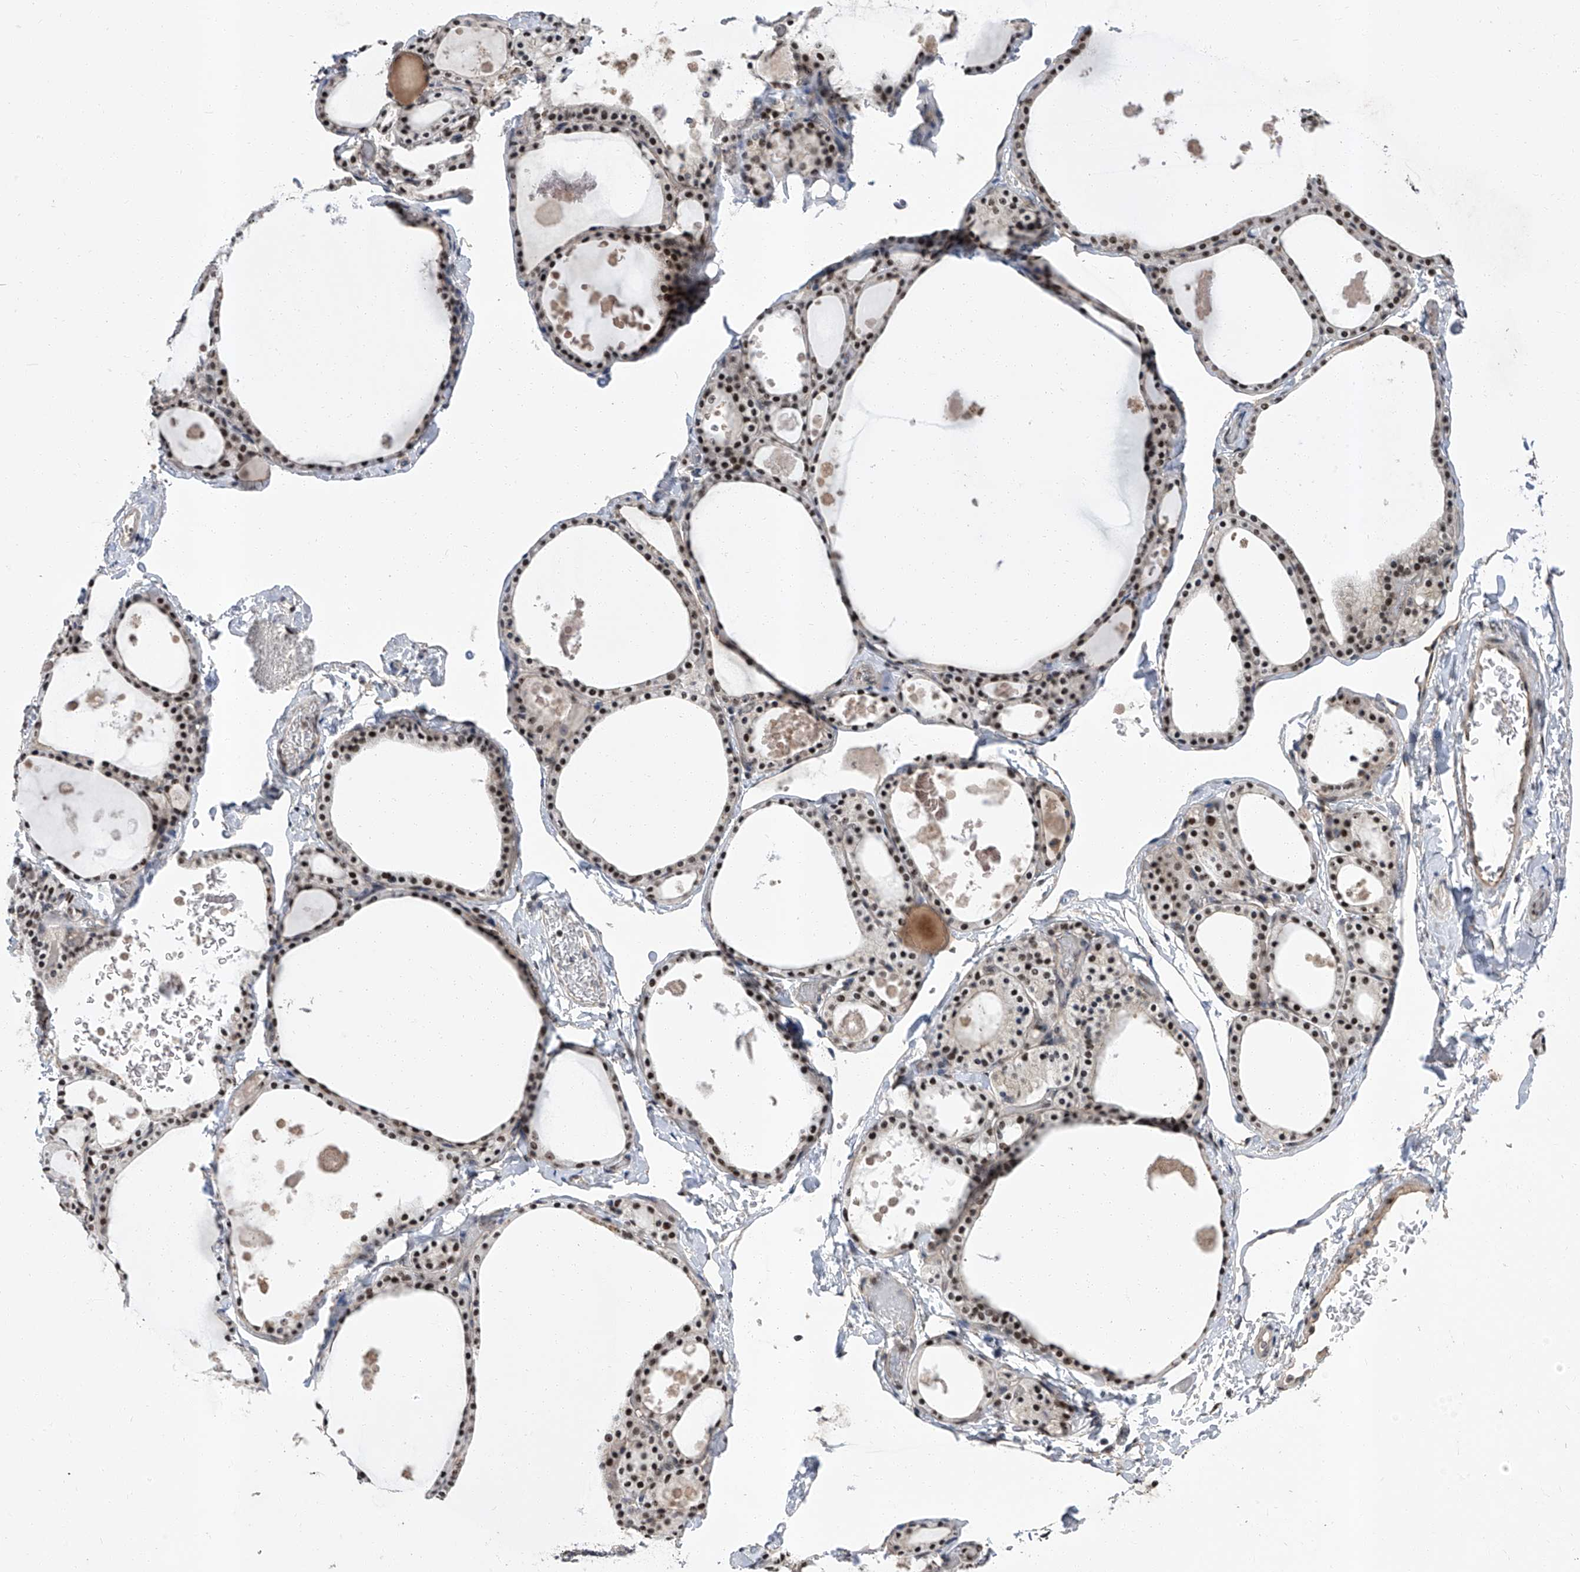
{"staining": {"intensity": "moderate", "quantity": ">75%", "location": "nuclear"}, "tissue": "thyroid gland", "cell_type": "Glandular cells", "image_type": "normal", "snomed": [{"axis": "morphology", "description": "Normal tissue, NOS"}, {"axis": "topography", "description": "Thyroid gland"}], "caption": "This photomicrograph shows IHC staining of unremarkable human thyroid gland, with medium moderate nuclear expression in about >75% of glandular cells.", "gene": "CMTR1", "patient": {"sex": "male", "age": 56}}